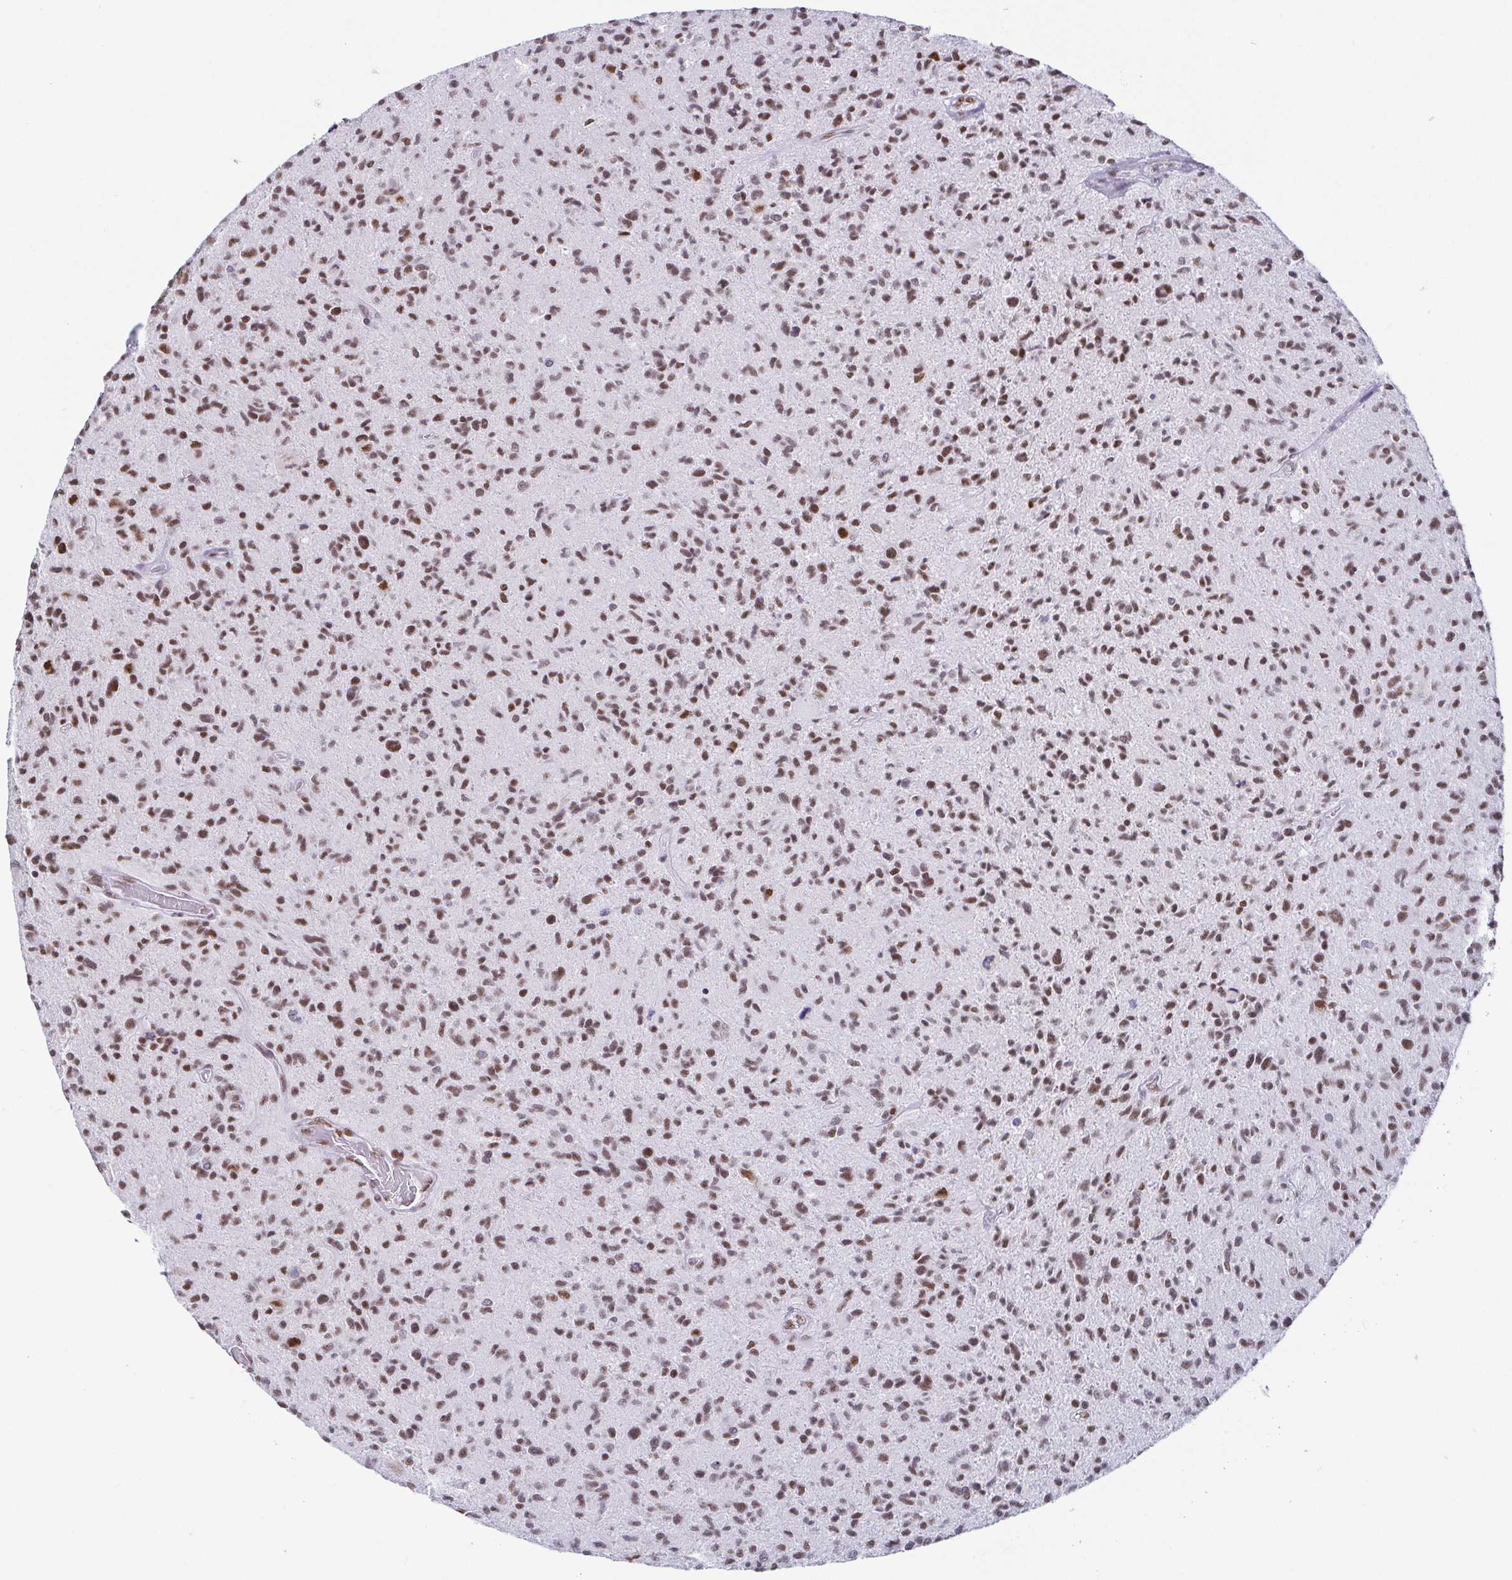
{"staining": {"intensity": "moderate", "quantity": ">75%", "location": "nuclear"}, "tissue": "glioma", "cell_type": "Tumor cells", "image_type": "cancer", "snomed": [{"axis": "morphology", "description": "Glioma, malignant, High grade"}, {"axis": "topography", "description": "Brain"}], "caption": "Glioma stained with immunohistochemistry demonstrates moderate nuclear expression in about >75% of tumor cells.", "gene": "EWSR1", "patient": {"sex": "female", "age": 70}}